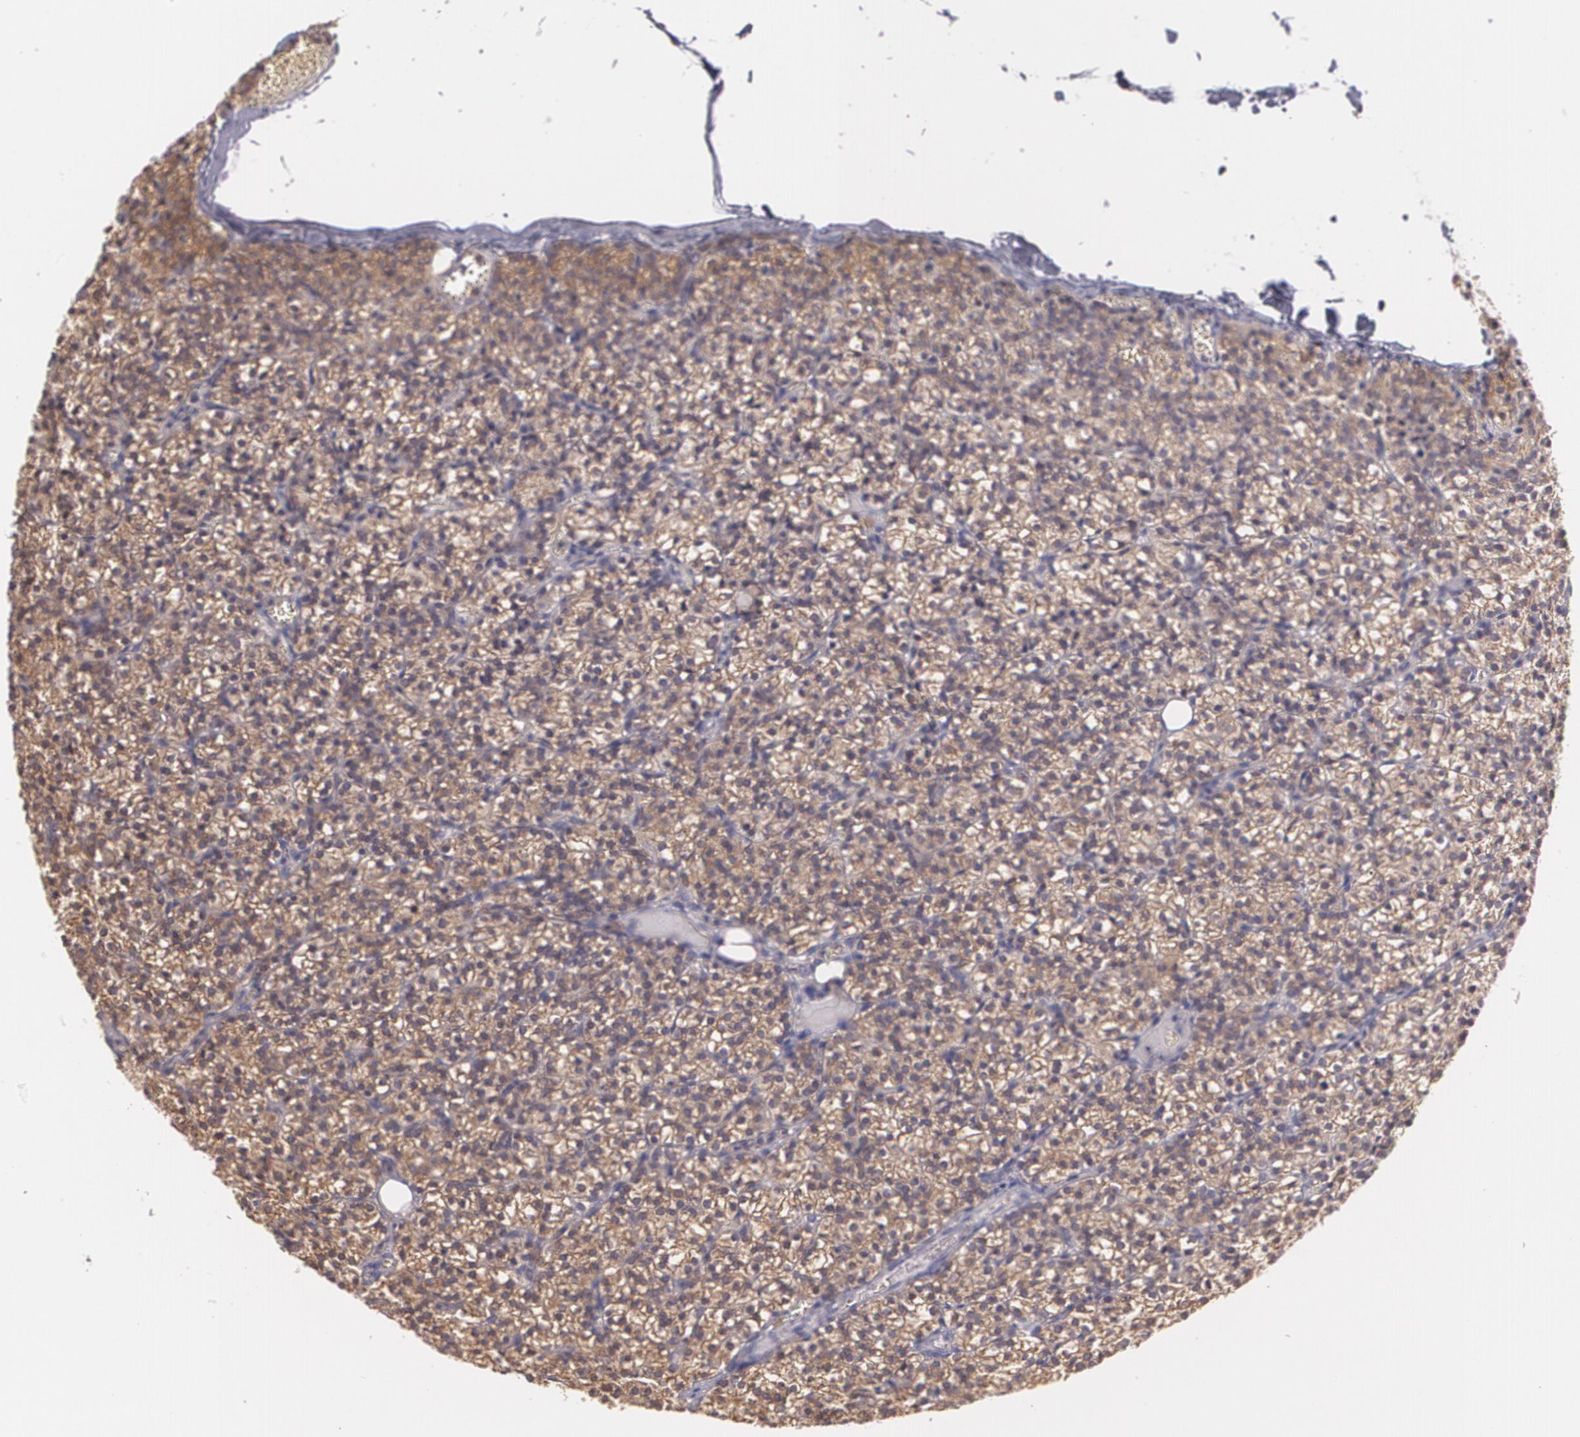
{"staining": {"intensity": "moderate", "quantity": ">75%", "location": "cytoplasmic/membranous"}, "tissue": "parathyroid gland", "cell_type": "Glandular cells", "image_type": "normal", "snomed": [{"axis": "morphology", "description": "Normal tissue, NOS"}, {"axis": "topography", "description": "Parathyroid gland"}], "caption": "A micrograph showing moderate cytoplasmic/membranous positivity in approximately >75% of glandular cells in normal parathyroid gland, as visualized by brown immunohistochemical staining.", "gene": "CCL17", "patient": {"sex": "female", "age": 17}}